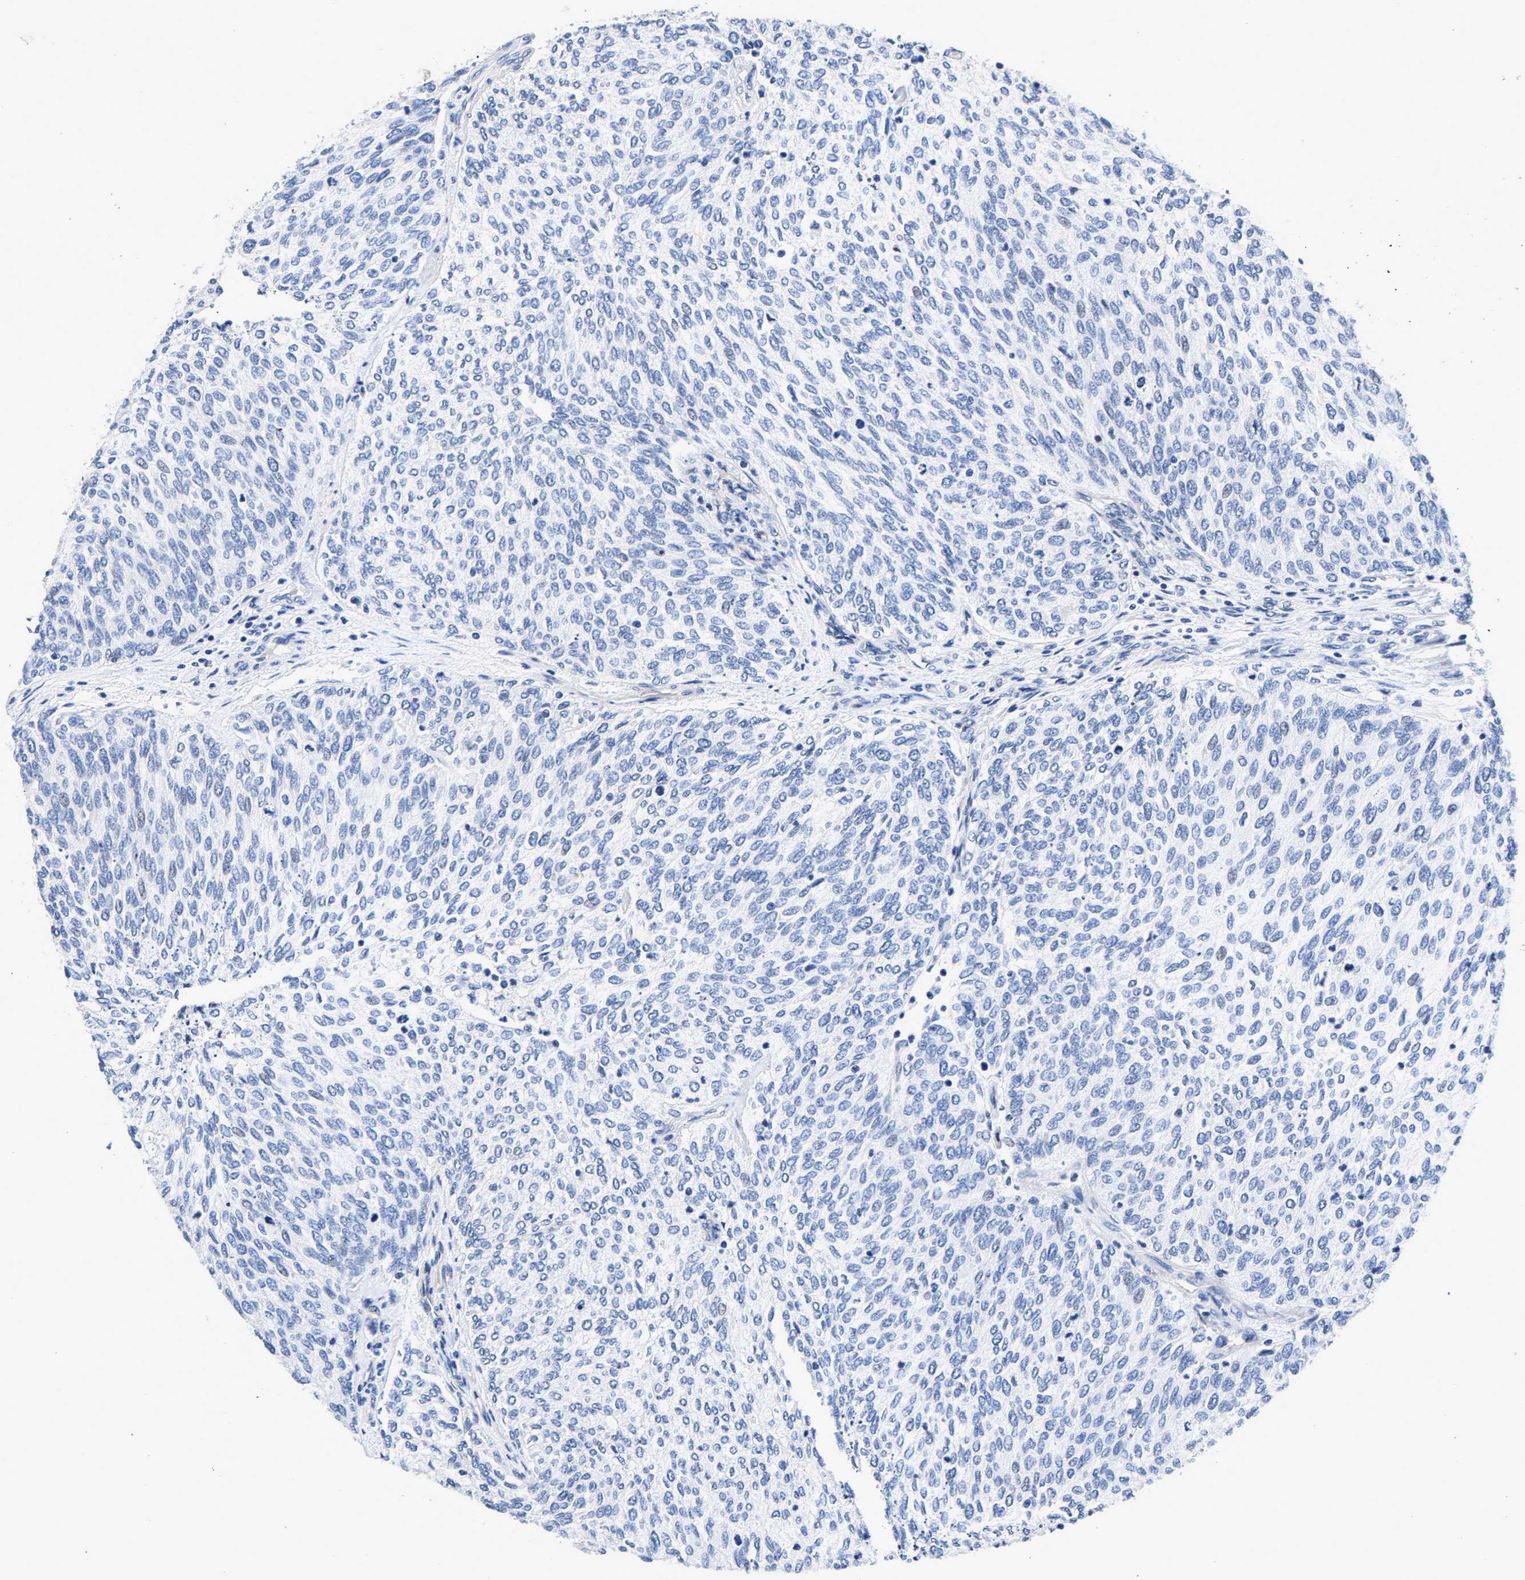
{"staining": {"intensity": "negative", "quantity": "none", "location": "none"}, "tissue": "urothelial cancer", "cell_type": "Tumor cells", "image_type": "cancer", "snomed": [{"axis": "morphology", "description": "Urothelial carcinoma, Low grade"}, {"axis": "topography", "description": "Urinary bladder"}], "caption": "Immunohistochemistry (IHC) micrograph of neoplastic tissue: human low-grade urothelial carcinoma stained with DAB shows no significant protein expression in tumor cells.", "gene": "P2RY4", "patient": {"sex": "female", "age": 79}}